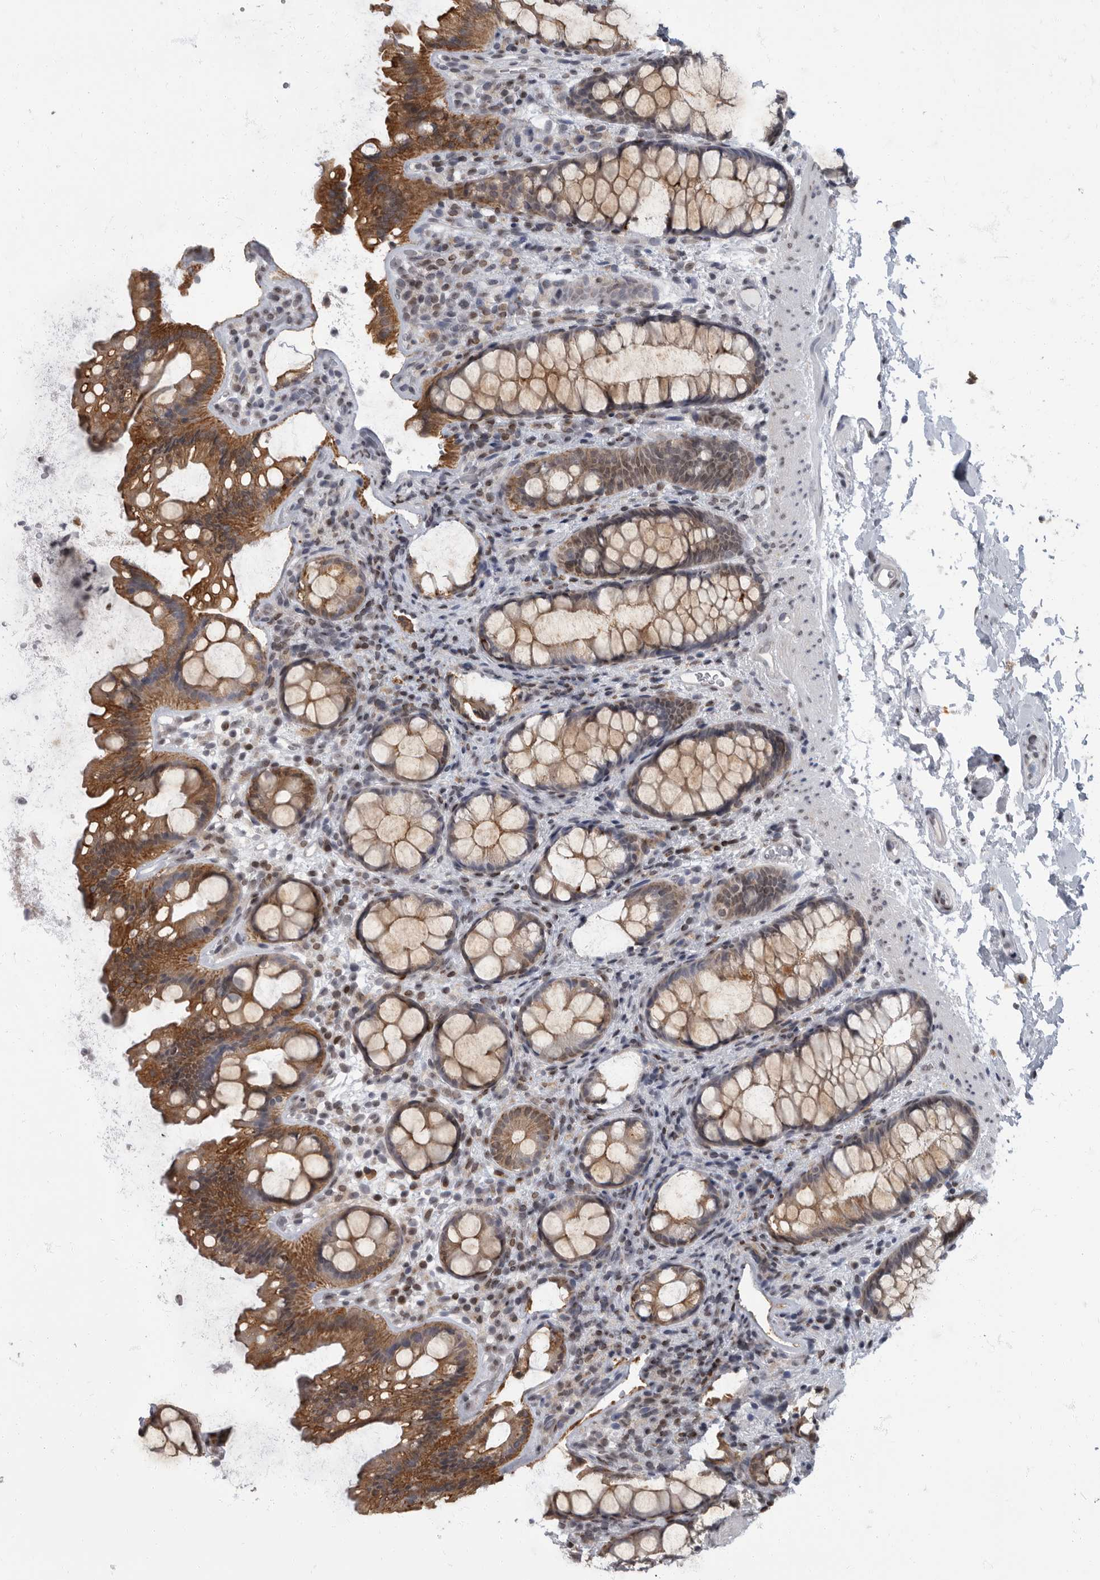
{"staining": {"intensity": "moderate", "quantity": ">75%", "location": "cytoplasmic/membranous"}, "tissue": "rectum", "cell_type": "Glandular cells", "image_type": "normal", "snomed": [{"axis": "morphology", "description": "Normal tissue, NOS"}, {"axis": "topography", "description": "Rectum"}], "caption": "About >75% of glandular cells in normal human rectum show moderate cytoplasmic/membranous protein positivity as visualized by brown immunohistochemical staining.", "gene": "EVI5", "patient": {"sex": "female", "age": 65}}